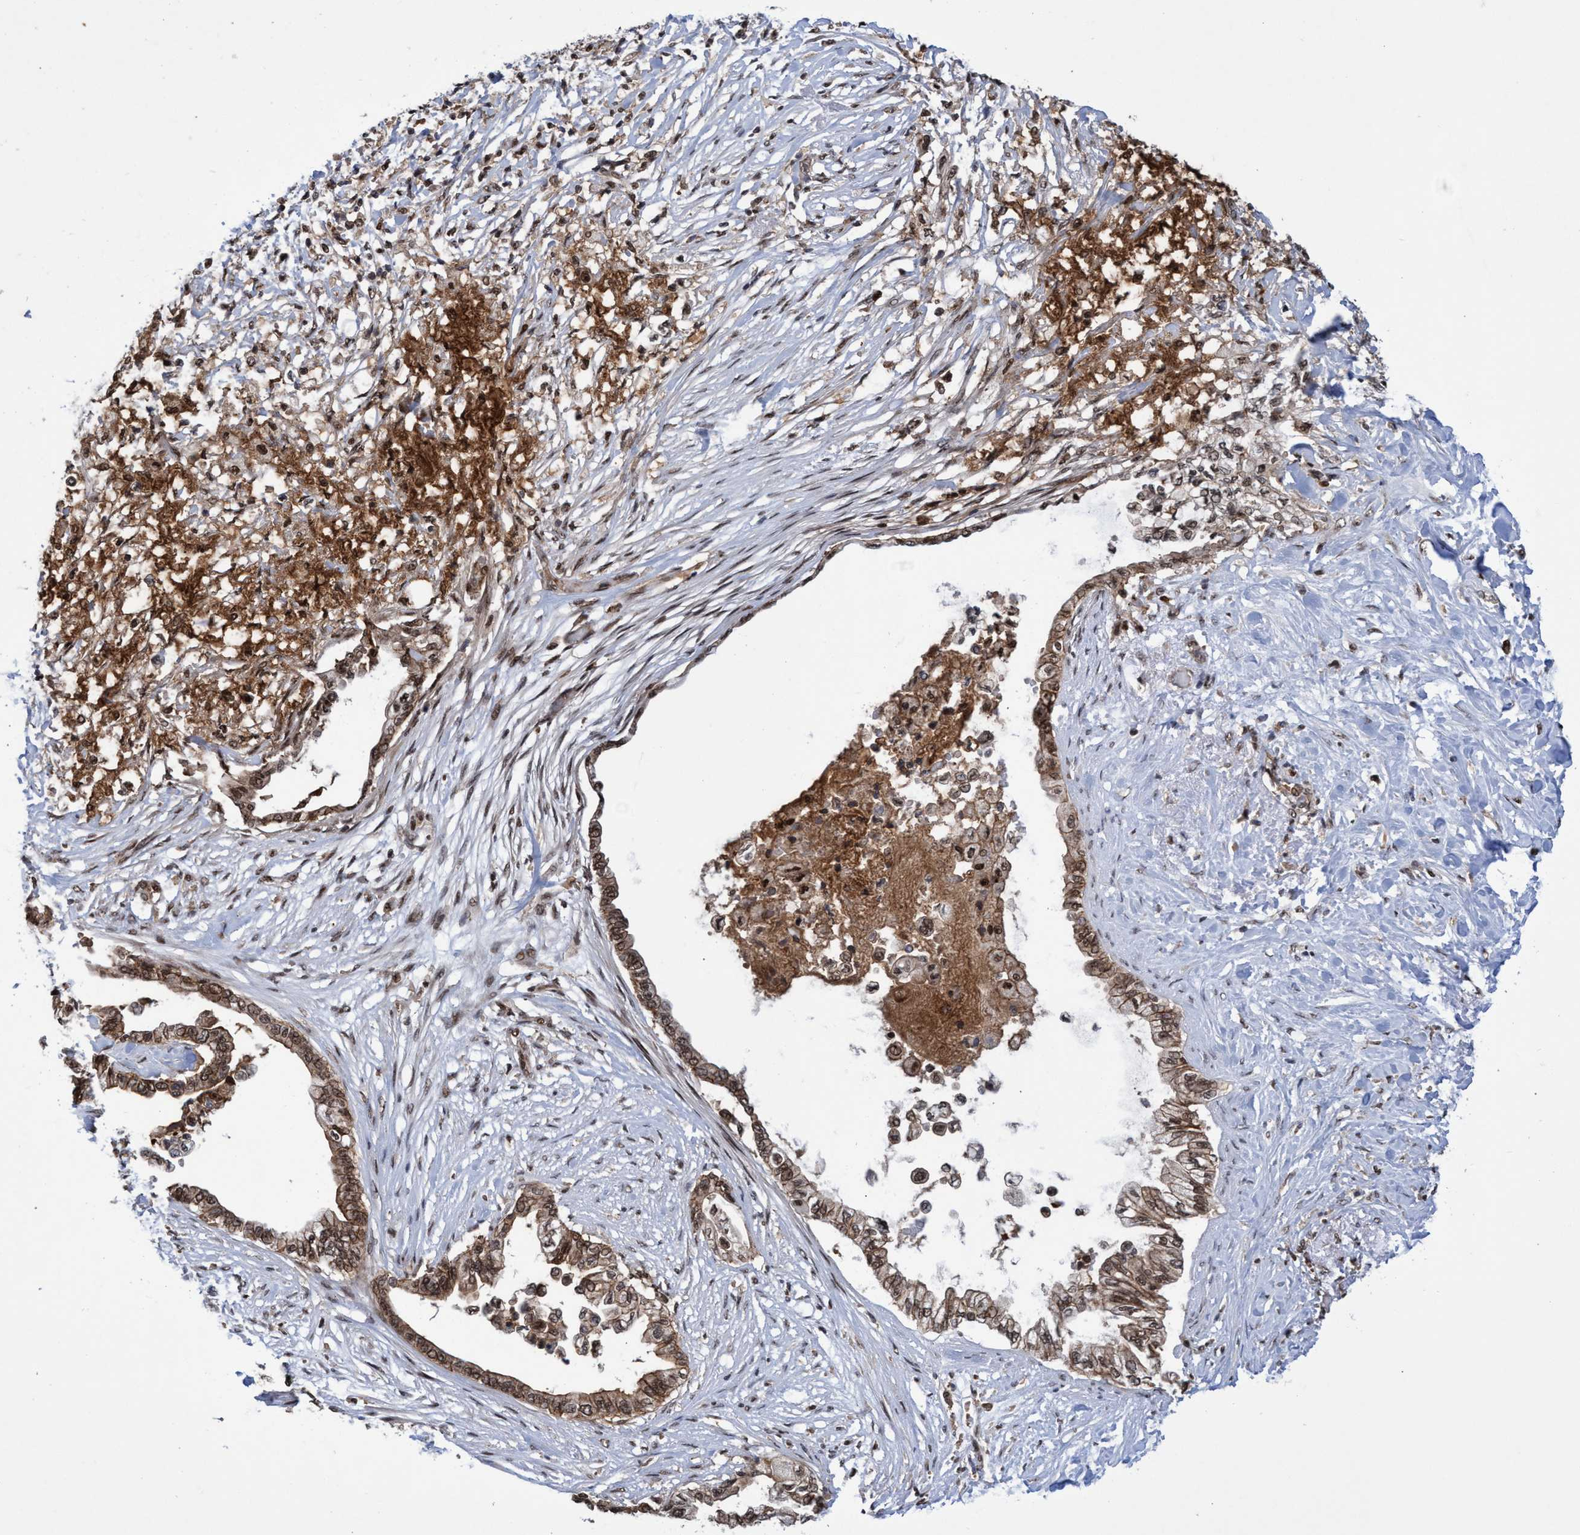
{"staining": {"intensity": "moderate", "quantity": ">75%", "location": "cytoplasmic/membranous,nuclear"}, "tissue": "pancreatic cancer", "cell_type": "Tumor cells", "image_type": "cancer", "snomed": [{"axis": "morphology", "description": "Normal tissue, NOS"}, {"axis": "morphology", "description": "Adenocarcinoma, NOS"}, {"axis": "topography", "description": "Pancreas"}, {"axis": "topography", "description": "Duodenum"}], "caption": "Pancreatic adenocarcinoma stained for a protein displays moderate cytoplasmic/membranous and nuclear positivity in tumor cells.", "gene": "GTF2F1", "patient": {"sex": "female", "age": 60}}